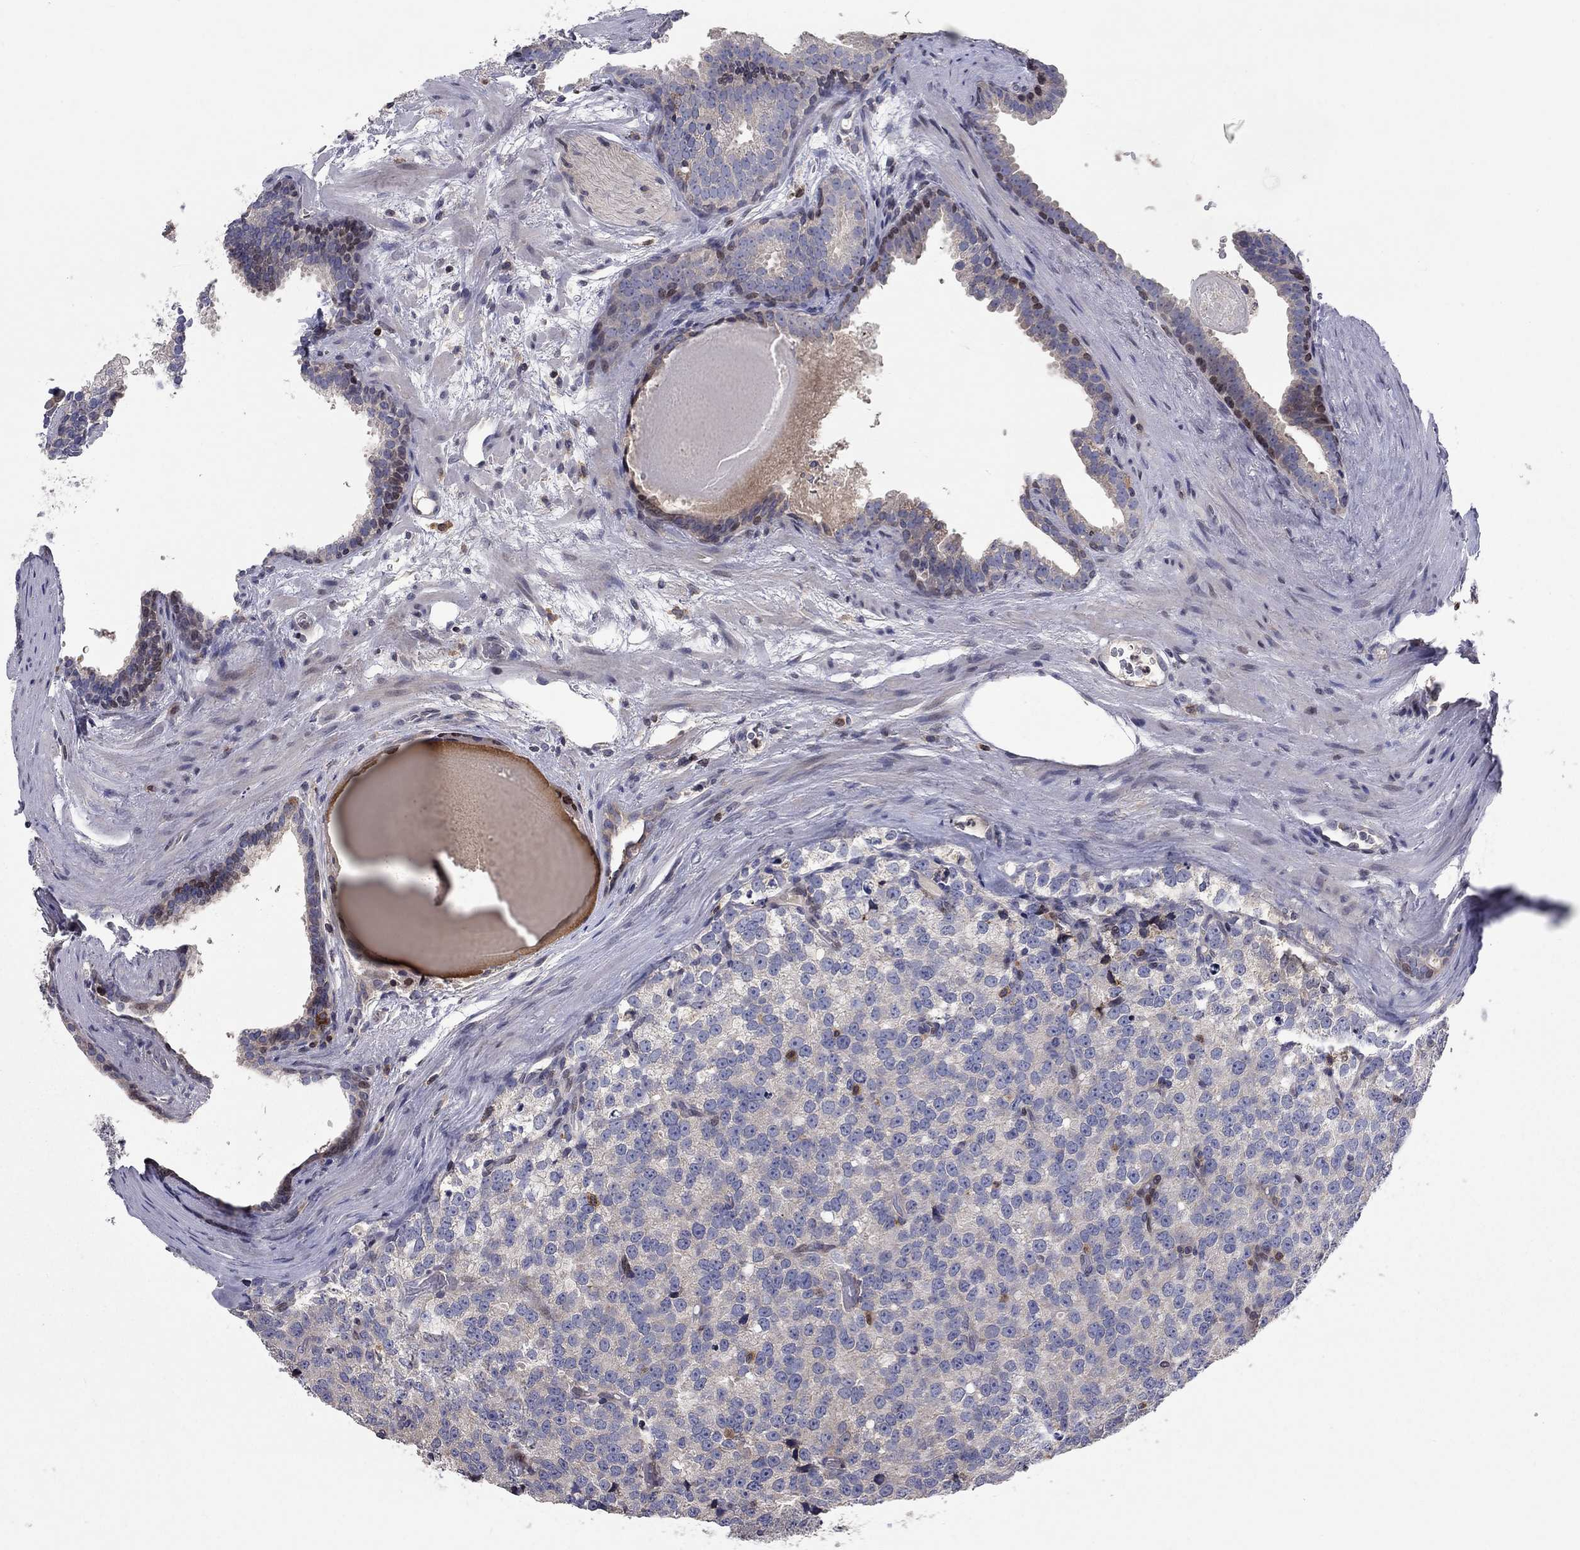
{"staining": {"intensity": "moderate", "quantity": "<25%", "location": "cytoplasmic/membranous"}, "tissue": "prostate cancer", "cell_type": "Tumor cells", "image_type": "cancer", "snomed": [{"axis": "morphology", "description": "Adenocarcinoma, High grade"}, {"axis": "topography", "description": "Prostate and seminal vesicle, NOS"}], "caption": "Immunohistochemical staining of high-grade adenocarcinoma (prostate) reveals moderate cytoplasmic/membranous protein expression in about <25% of tumor cells. The protein of interest is stained brown, and the nuclei are stained in blue (DAB IHC with brightfield microscopy, high magnification).", "gene": "ERN2", "patient": {"sex": "male", "age": 62}}